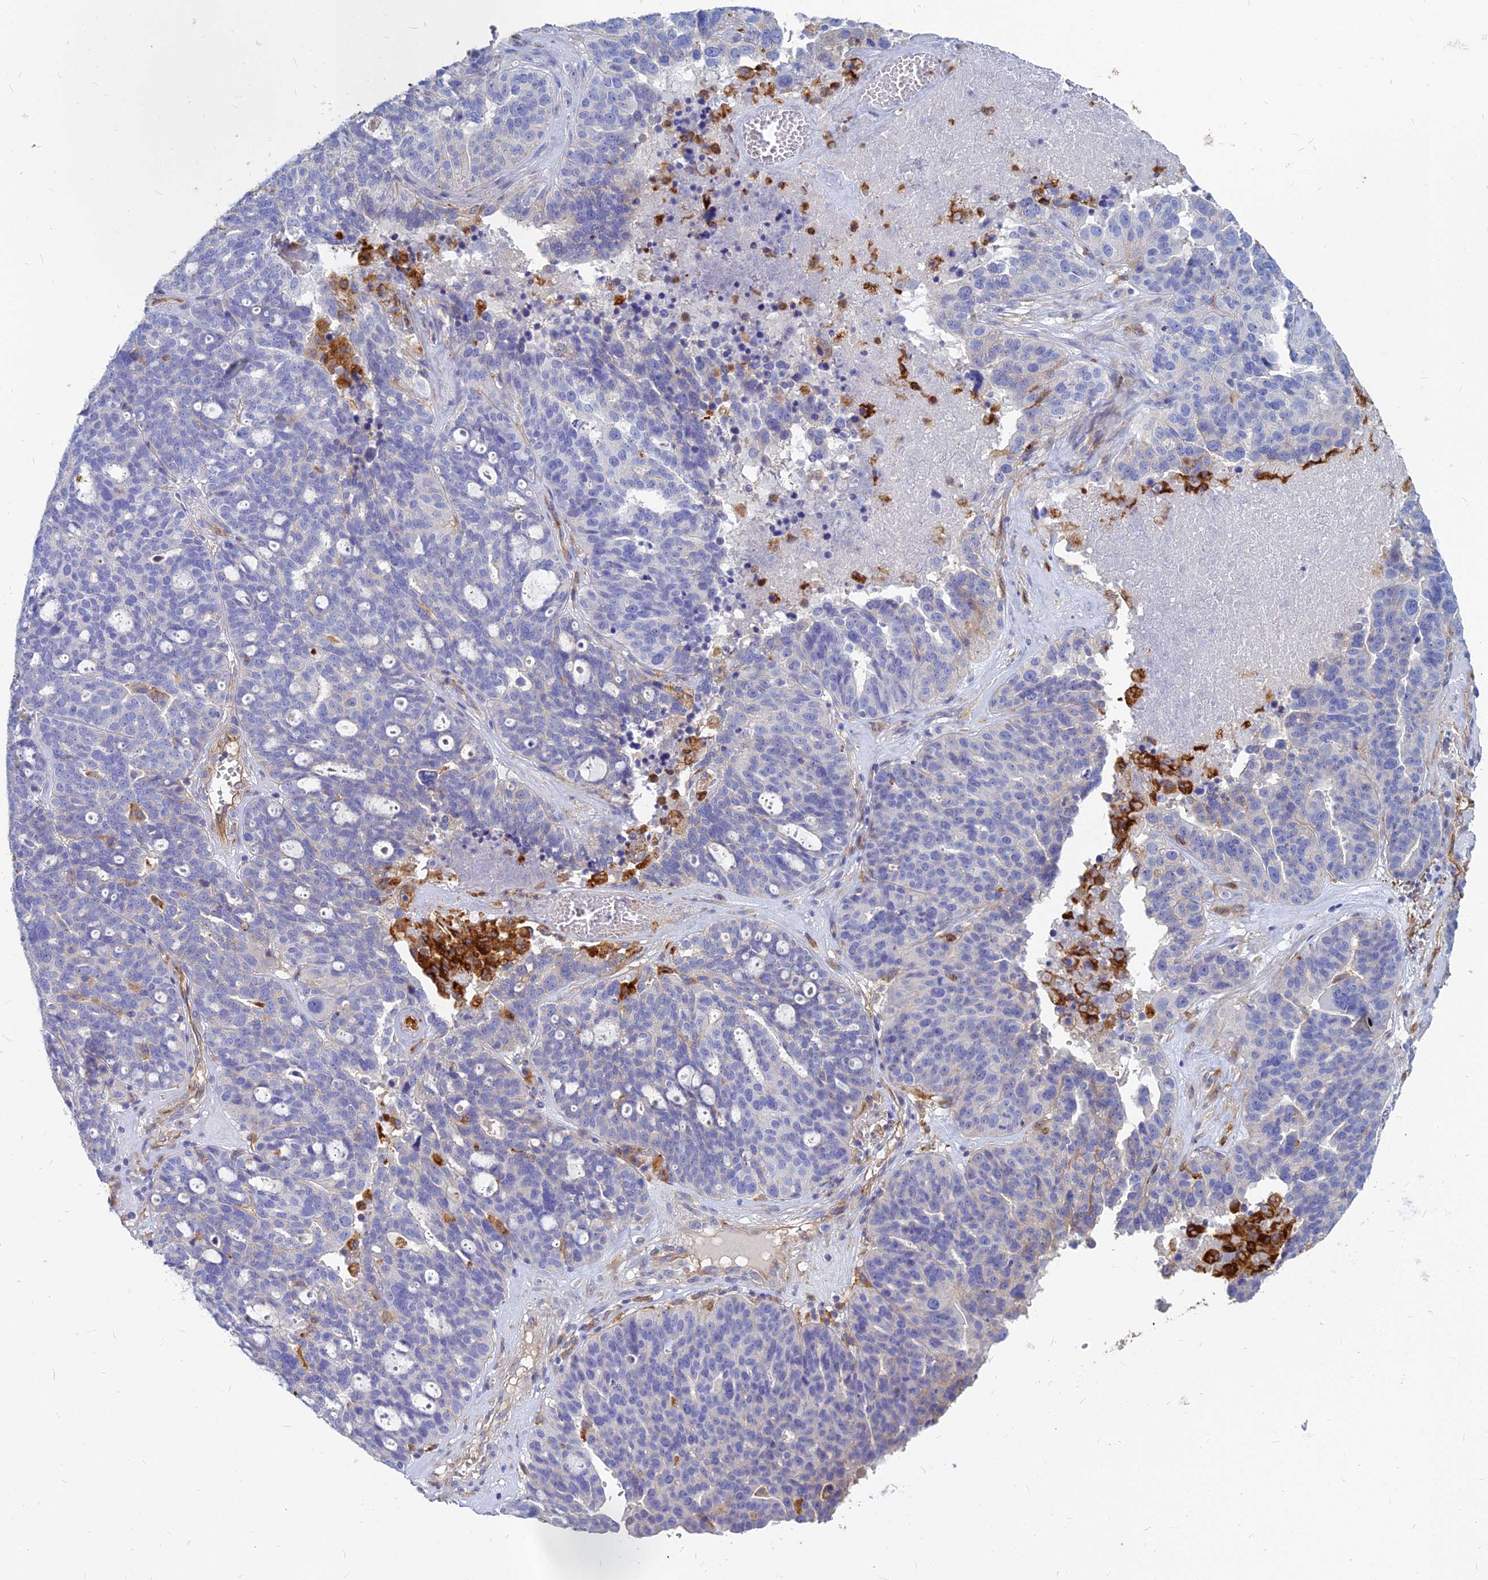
{"staining": {"intensity": "negative", "quantity": "none", "location": "none"}, "tissue": "ovarian cancer", "cell_type": "Tumor cells", "image_type": "cancer", "snomed": [{"axis": "morphology", "description": "Cystadenocarcinoma, serous, NOS"}, {"axis": "topography", "description": "Ovary"}], "caption": "A micrograph of ovarian serous cystadenocarcinoma stained for a protein demonstrates no brown staining in tumor cells.", "gene": "VAT1", "patient": {"sex": "female", "age": 59}}